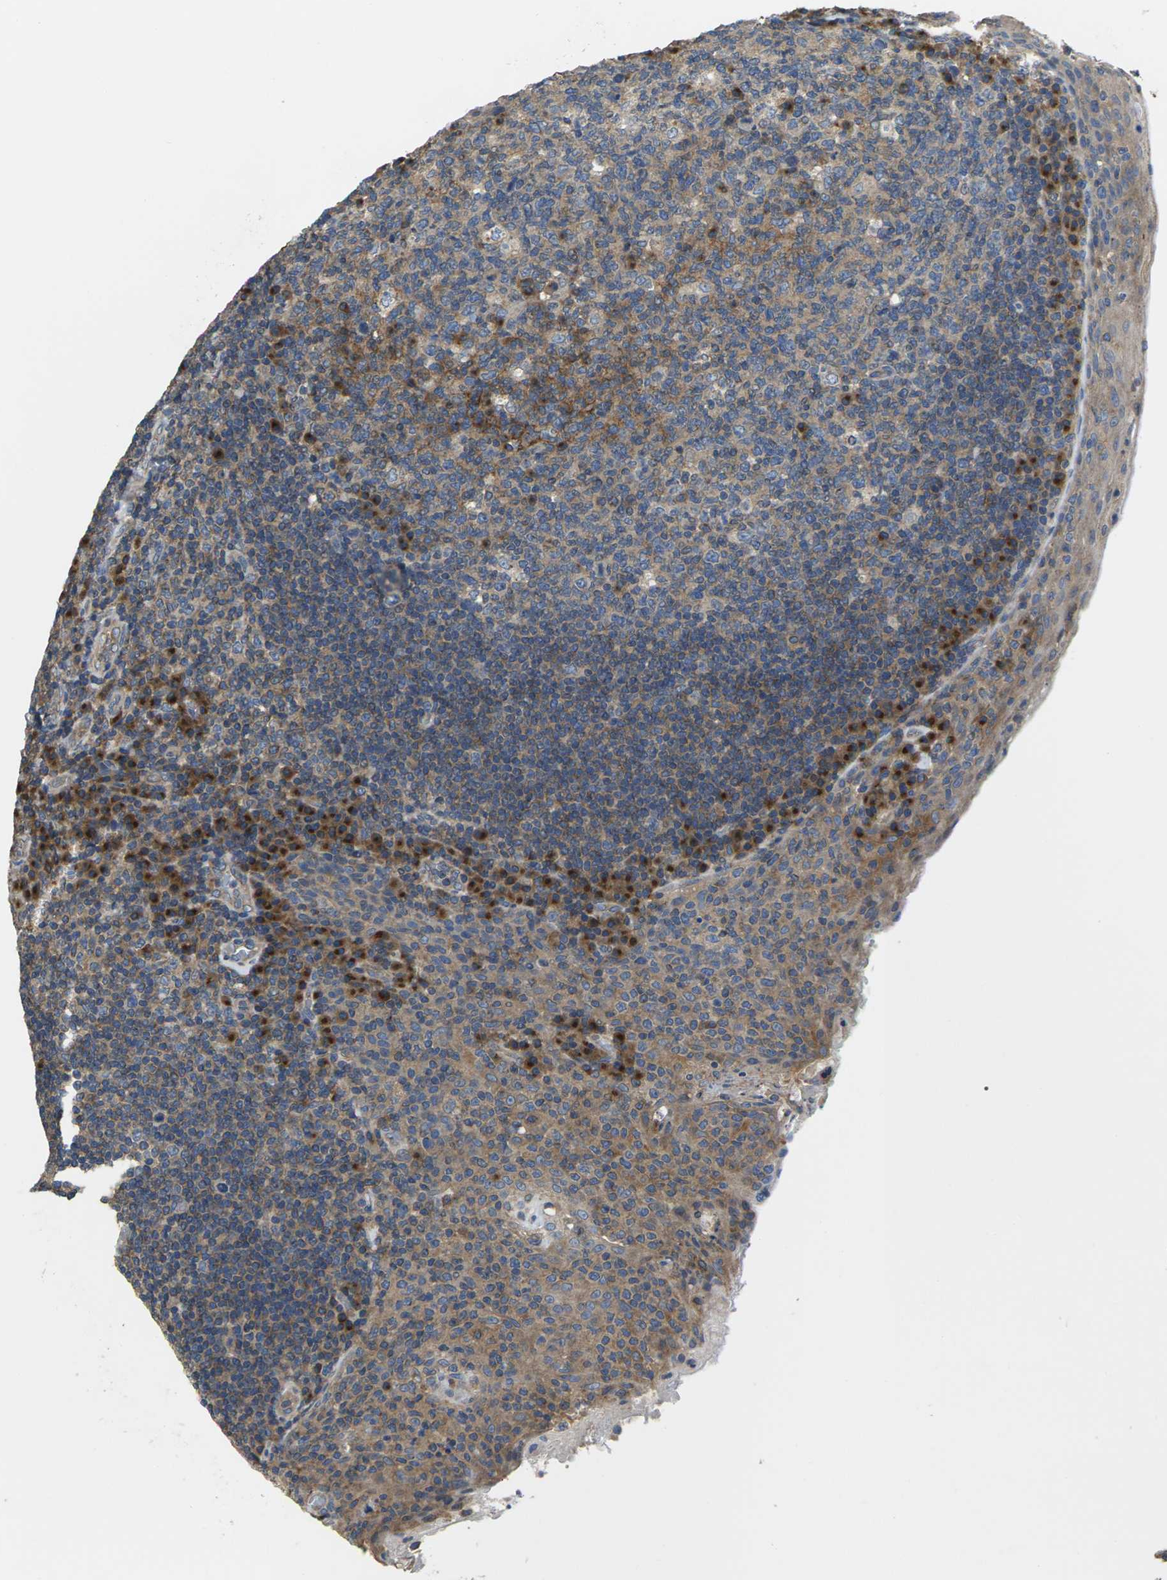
{"staining": {"intensity": "weak", "quantity": "25%-75%", "location": "cytoplasmic/membranous"}, "tissue": "tonsil", "cell_type": "Germinal center cells", "image_type": "normal", "snomed": [{"axis": "morphology", "description": "Normal tissue, NOS"}, {"axis": "topography", "description": "Tonsil"}], "caption": "DAB immunohistochemical staining of unremarkable tonsil displays weak cytoplasmic/membranous protein expression in about 25%-75% of germinal center cells.", "gene": "TMCC2", "patient": {"sex": "male", "age": 17}}